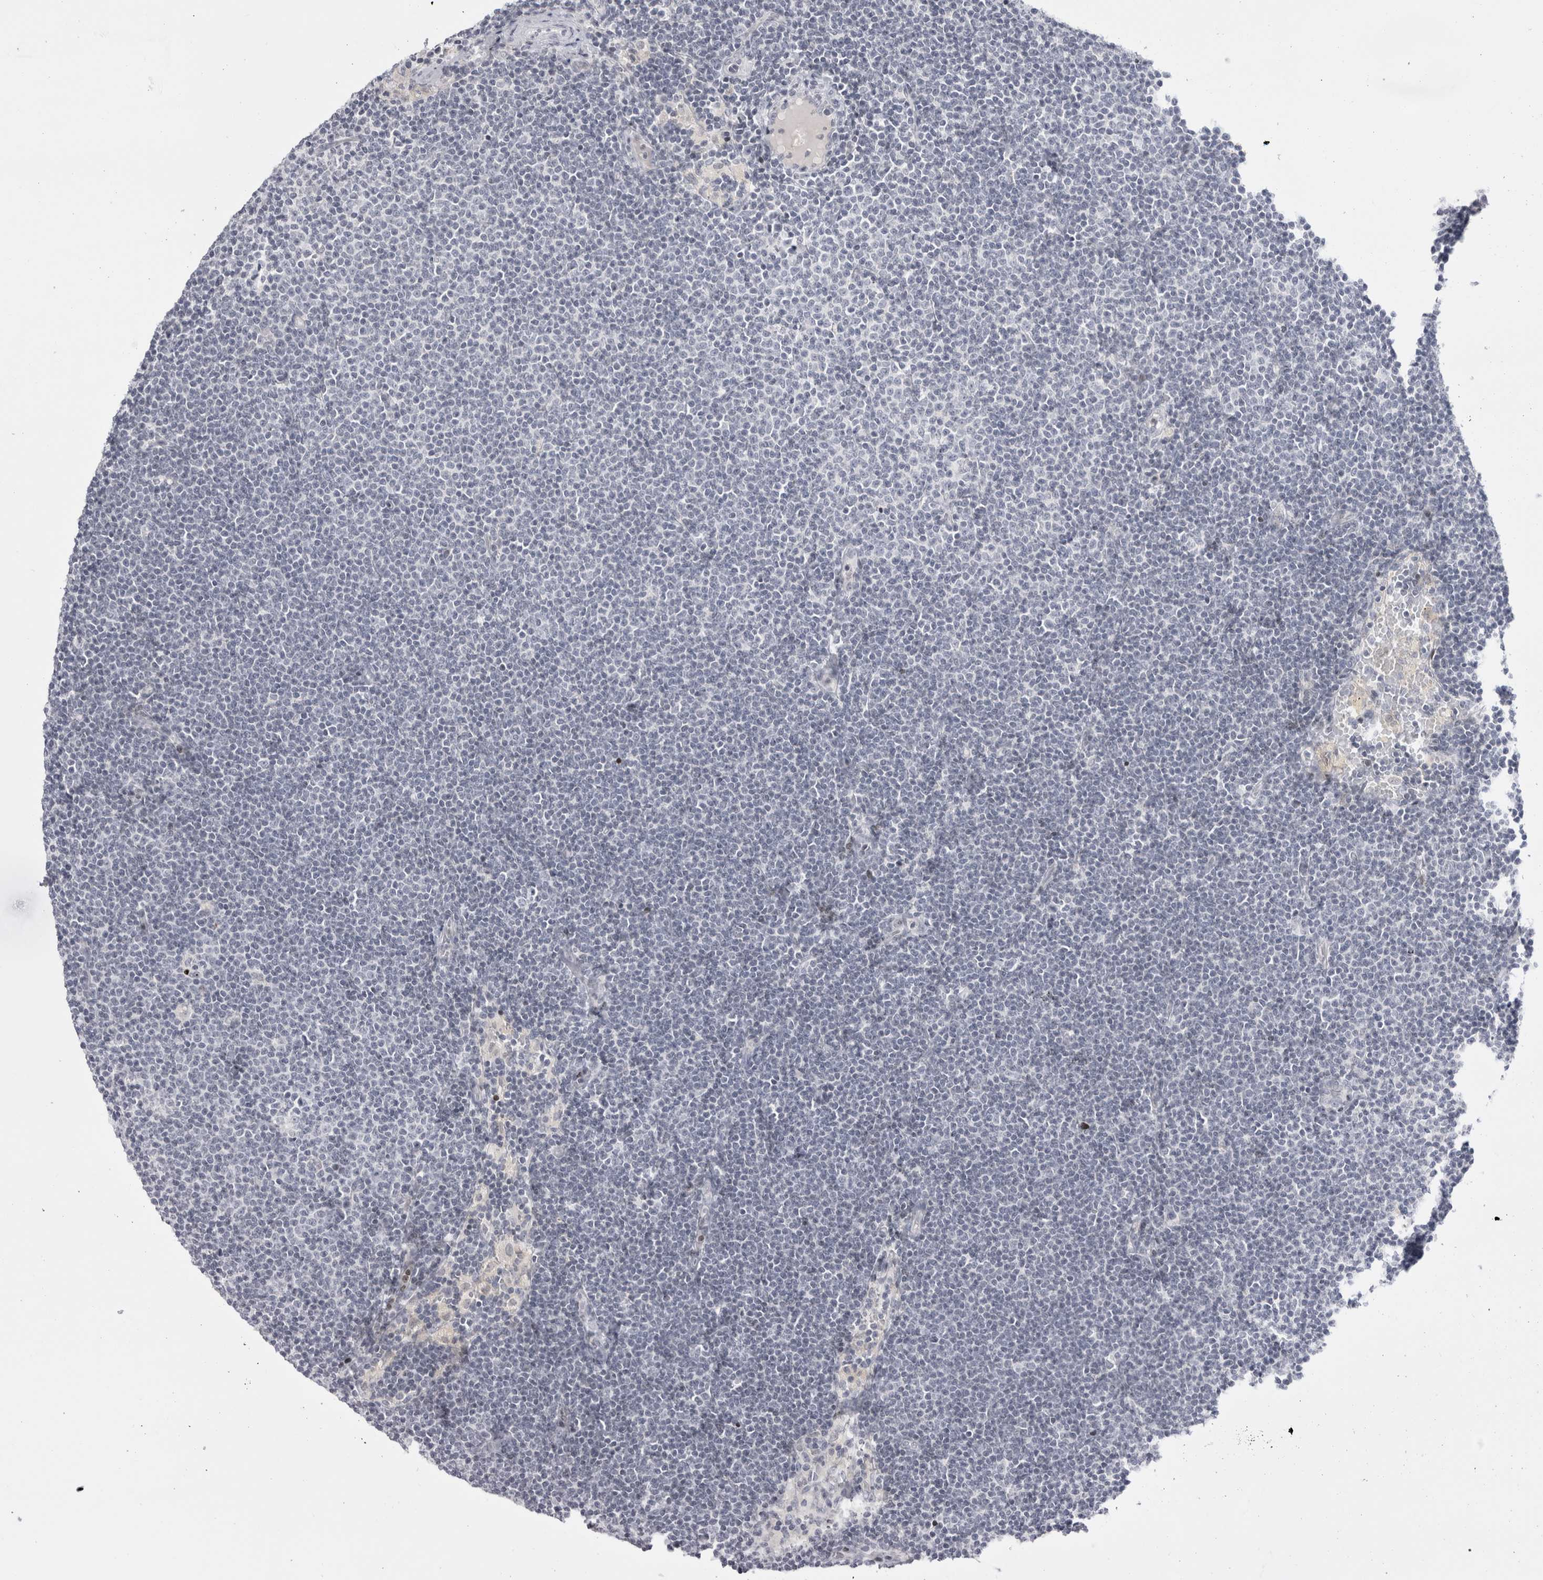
{"staining": {"intensity": "negative", "quantity": "none", "location": "none"}, "tissue": "lymphoma", "cell_type": "Tumor cells", "image_type": "cancer", "snomed": [{"axis": "morphology", "description": "Malignant lymphoma, non-Hodgkin's type, Low grade"}, {"axis": "topography", "description": "Lymph node"}], "caption": "A high-resolution histopathology image shows immunohistochemistry (IHC) staining of lymphoma, which displays no significant positivity in tumor cells.", "gene": "FNDC8", "patient": {"sex": "female", "age": 53}}